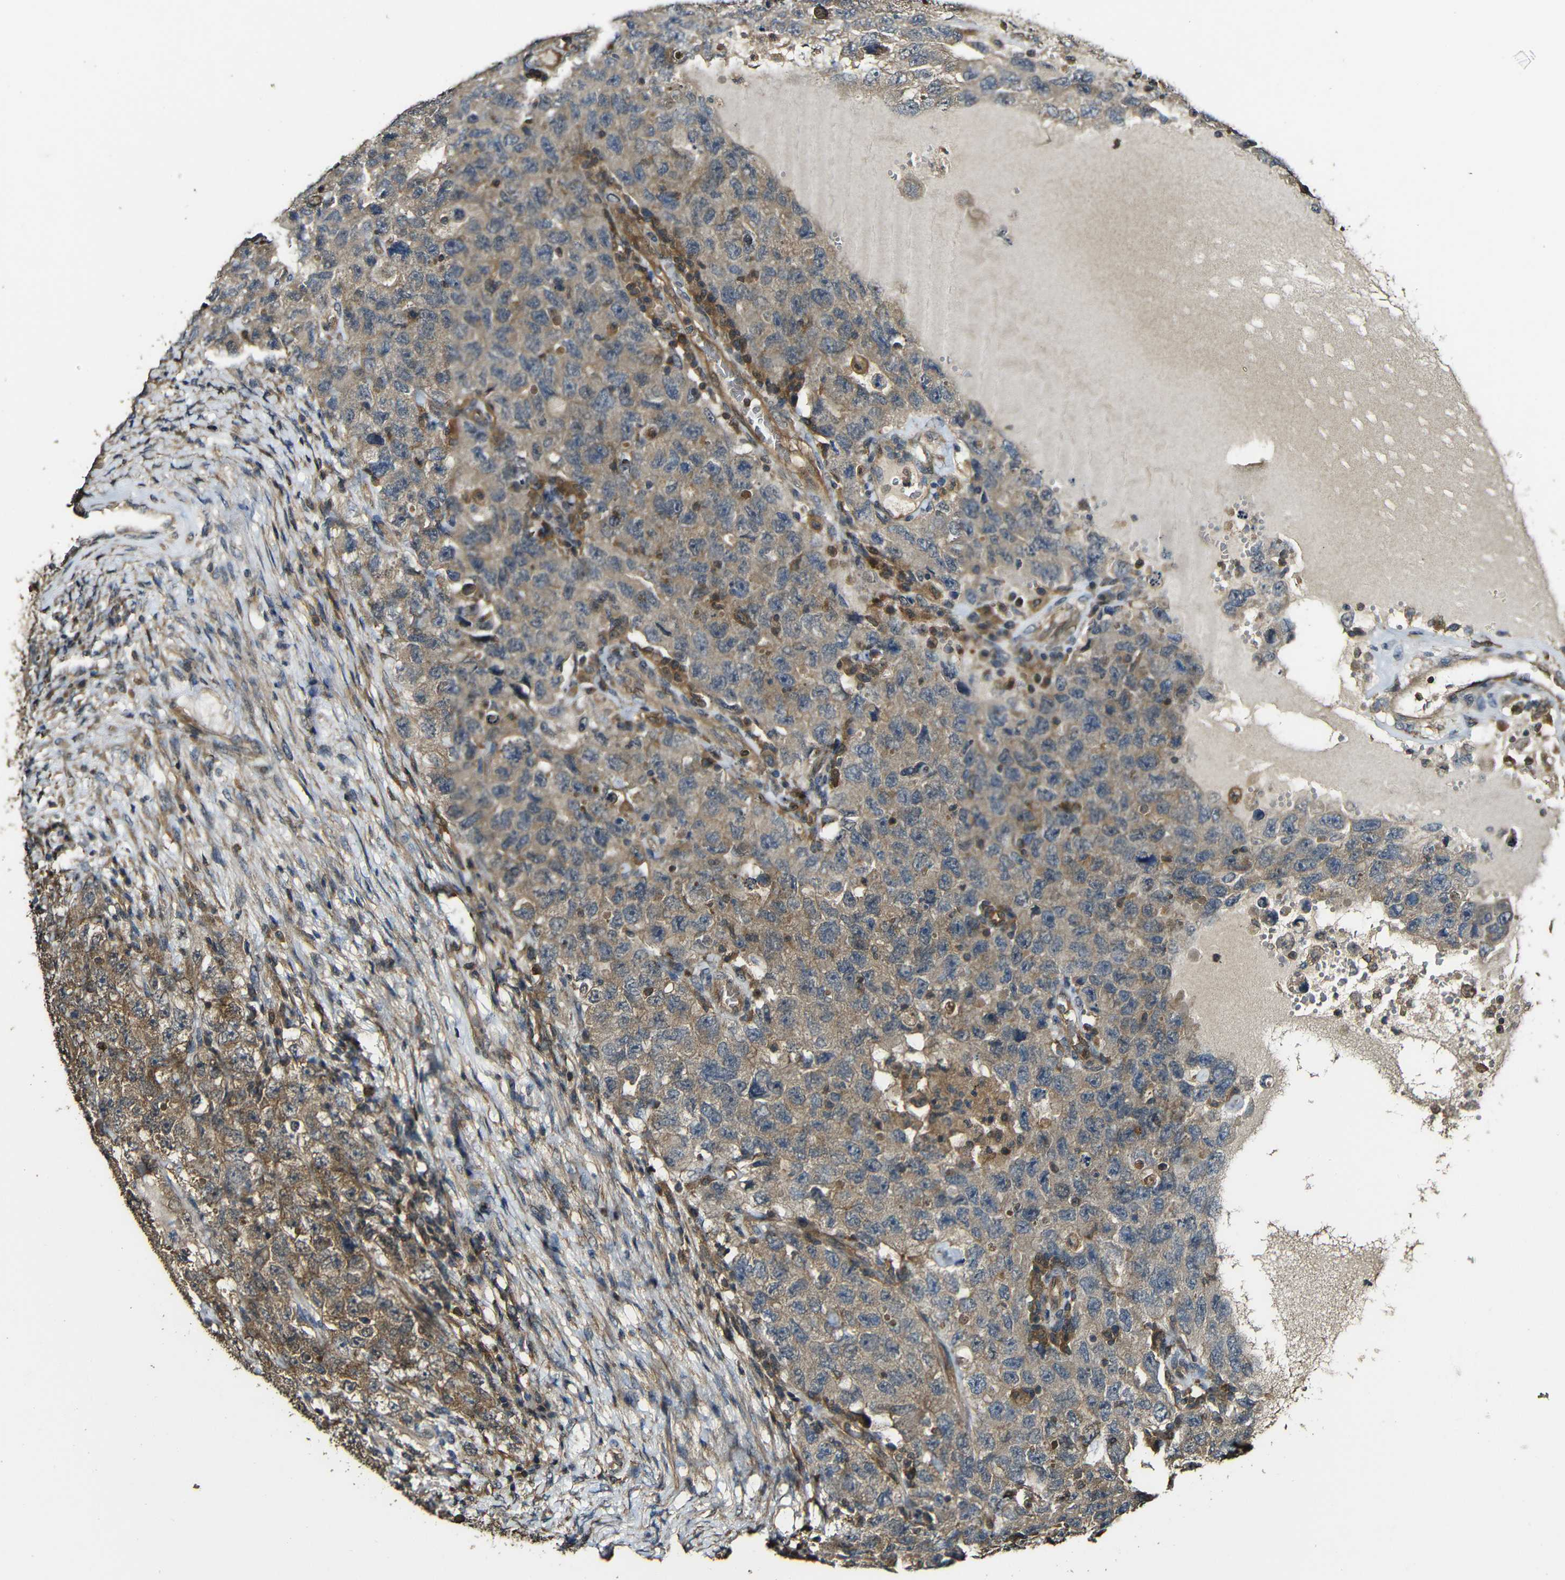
{"staining": {"intensity": "moderate", "quantity": ">75%", "location": "cytoplasmic/membranous"}, "tissue": "testis cancer", "cell_type": "Tumor cells", "image_type": "cancer", "snomed": [{"axis": "morphology", "description": "Carcinoma, Embryonal, NOS"}, {"axis": "topography", "description": "Testis"}], "caption": "A brown stain highlights moderate cytoplasmic/membranous expression of a protein in human testis cancer tumor cells.", "gene": "CASP8", "patient": {"sex": "male", "age": 26}}